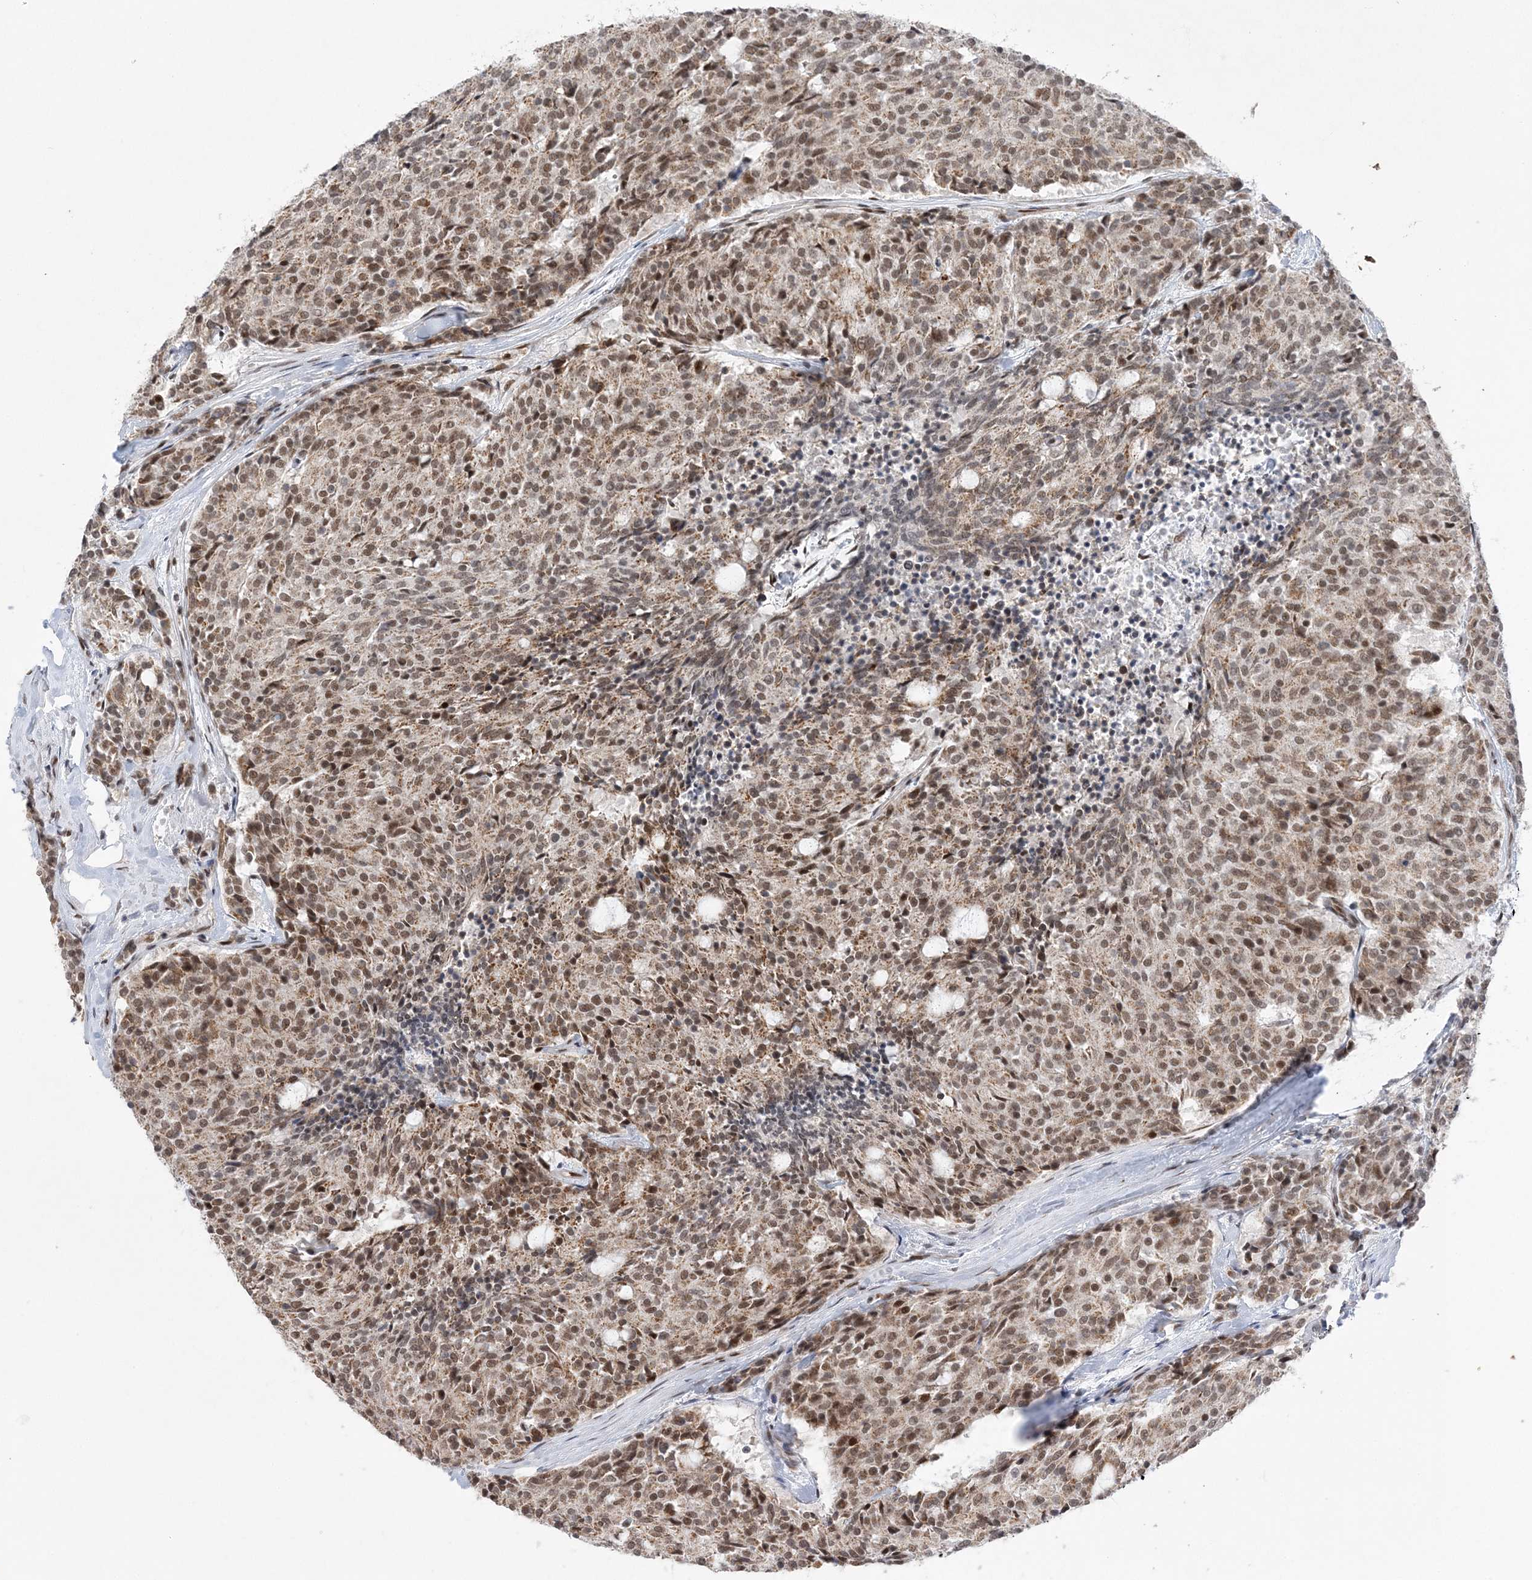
{"staining": {"intensity": "moderate", "quantity": ">75%", "location": "cytoplasmic/membranous,nuclear"}, "tissue": "carcinoid", "cell_type": "Tumor cells", "image_type": "cancer", "snomed": [{"axis": "morphology", "description": "Carcinoid, malignant, NOS"}, {"axis": "topography", "description": "Pancreas"}], "caption": "This image exhibits carcinoid (malignant) stained with IHC to label a protein in brown. The cytoplasmic/membranous and nuclear of tumor cells show moderate positivity for the protein. Nuclei are counter-stained blue.", "gene": "WAC", "patient": {"sex": "female", "age": 54}}